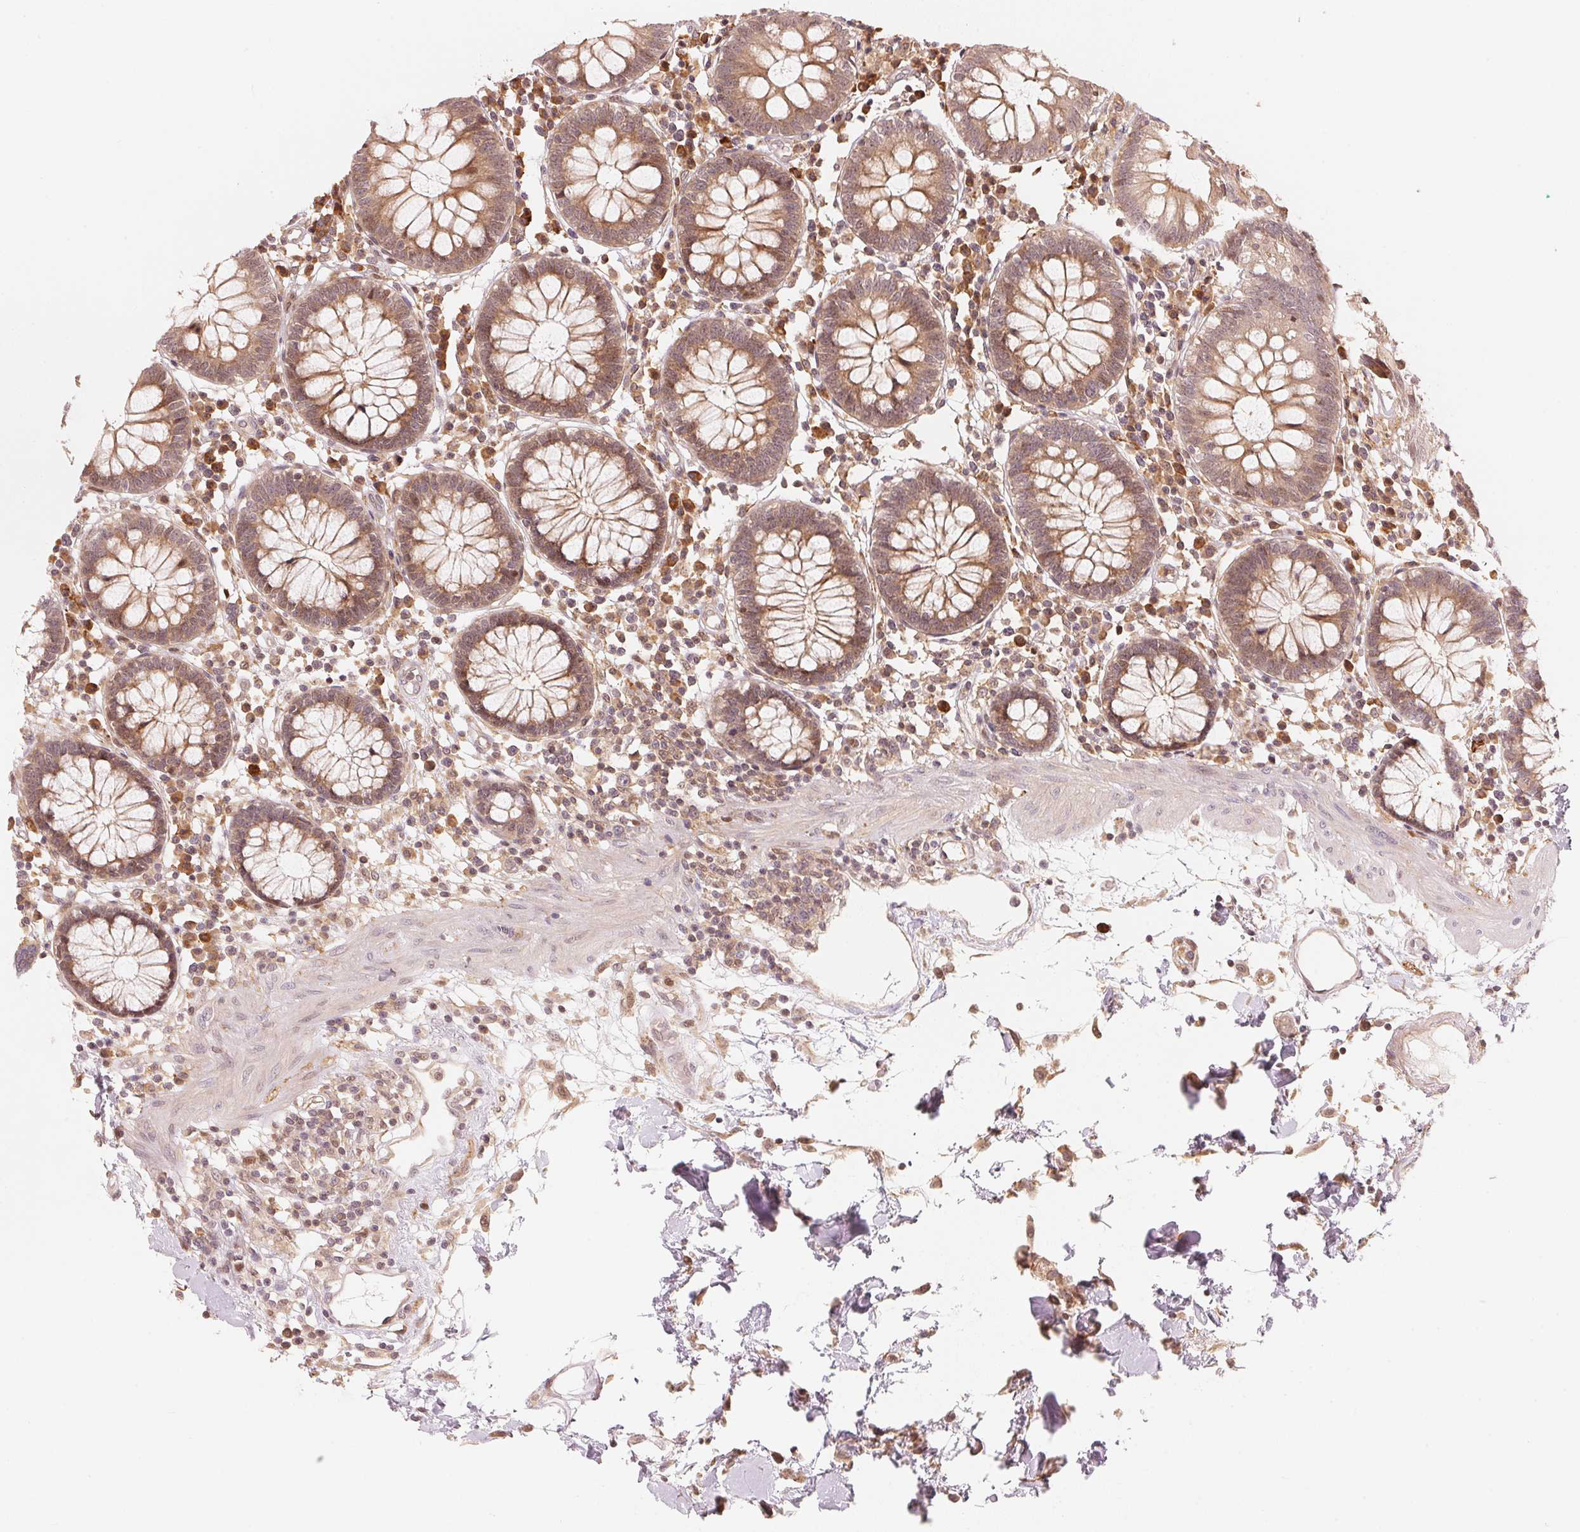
{"staining": {"intensity": "weak", "quantity": "25%-75%", "location": "cytoplasmic/membranous"}, "tissue": "colon", "cell_type": "Endothelial cells", "image_type": "normal", "snomed": [{"axis": "morphology", "description": "Normal tissue, NOS"}, {"axis": "morphology", "description": "Adenocarcinoma, NOS"}, {"axis": "topography", "description": "Colon"}], "caption": "Immunohistochemistry (DAB) staining of unremarkable human colon demonstrates weak cytoplasmic/membranous protein staining in about 25%-75% of endothelial cells.", "gene": "PRKN", "patient": {"sex": "male", "age": 83}}